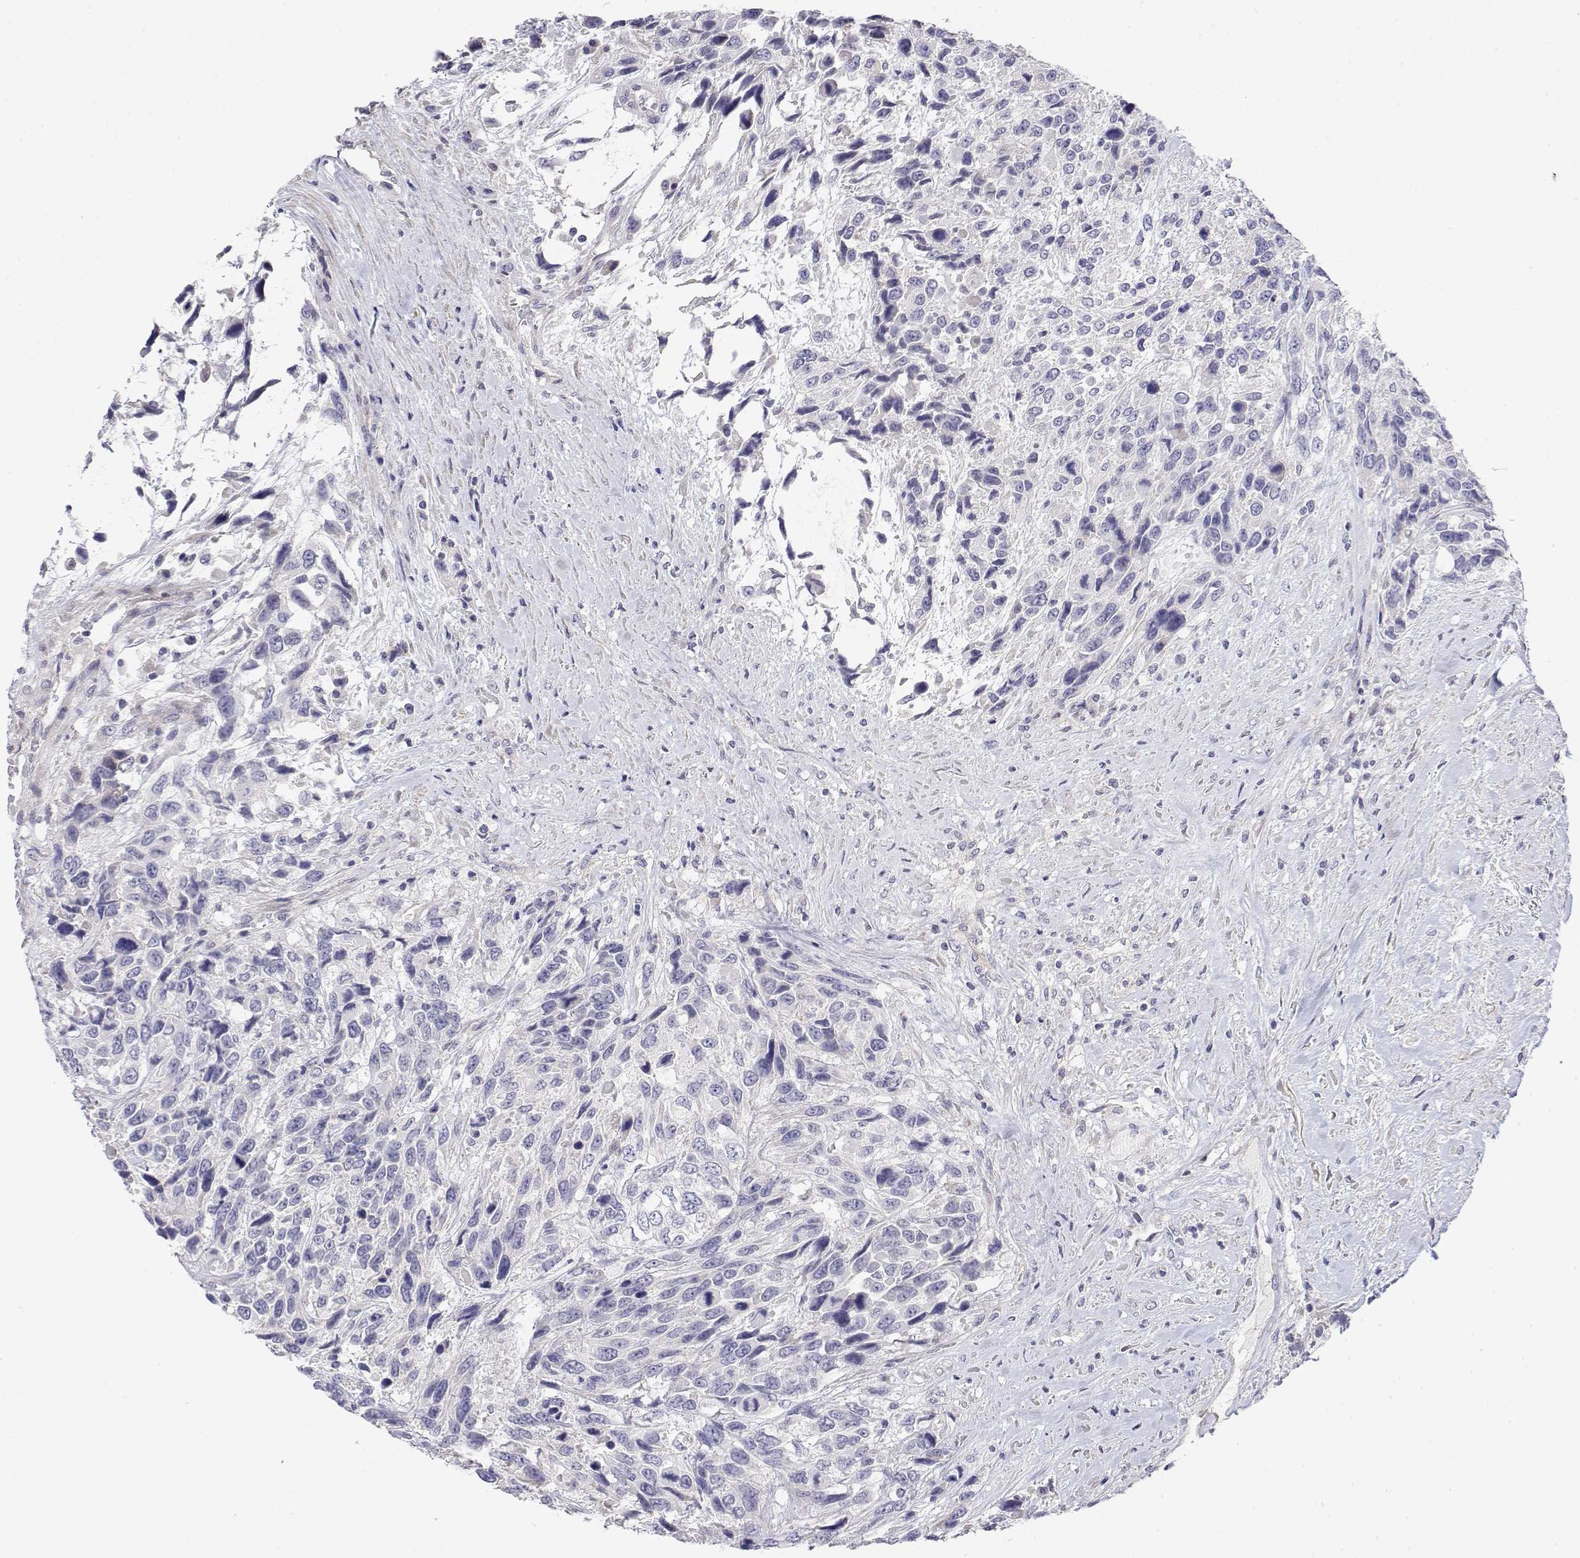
{"staining": {"intensity": "negative", "quantity": "none", "location": "none"}, "tissue": "urothelial cancer", "cell_type": "Tumor cells", "image_type": "cancer", "snomed": [{"axis": "morphology", "description": "Urothelial carcinoma, High grade"}, {"axis": "topography", "description": "Urinary bladder"}], "caption": "This is an immunohistochemistry (IHC) micrograph of urothelial carcinoma (high-grade). There is no positivity in tumor cells.", "gene": "GGACT", "patient": {"sex": "female", "age": 70}}